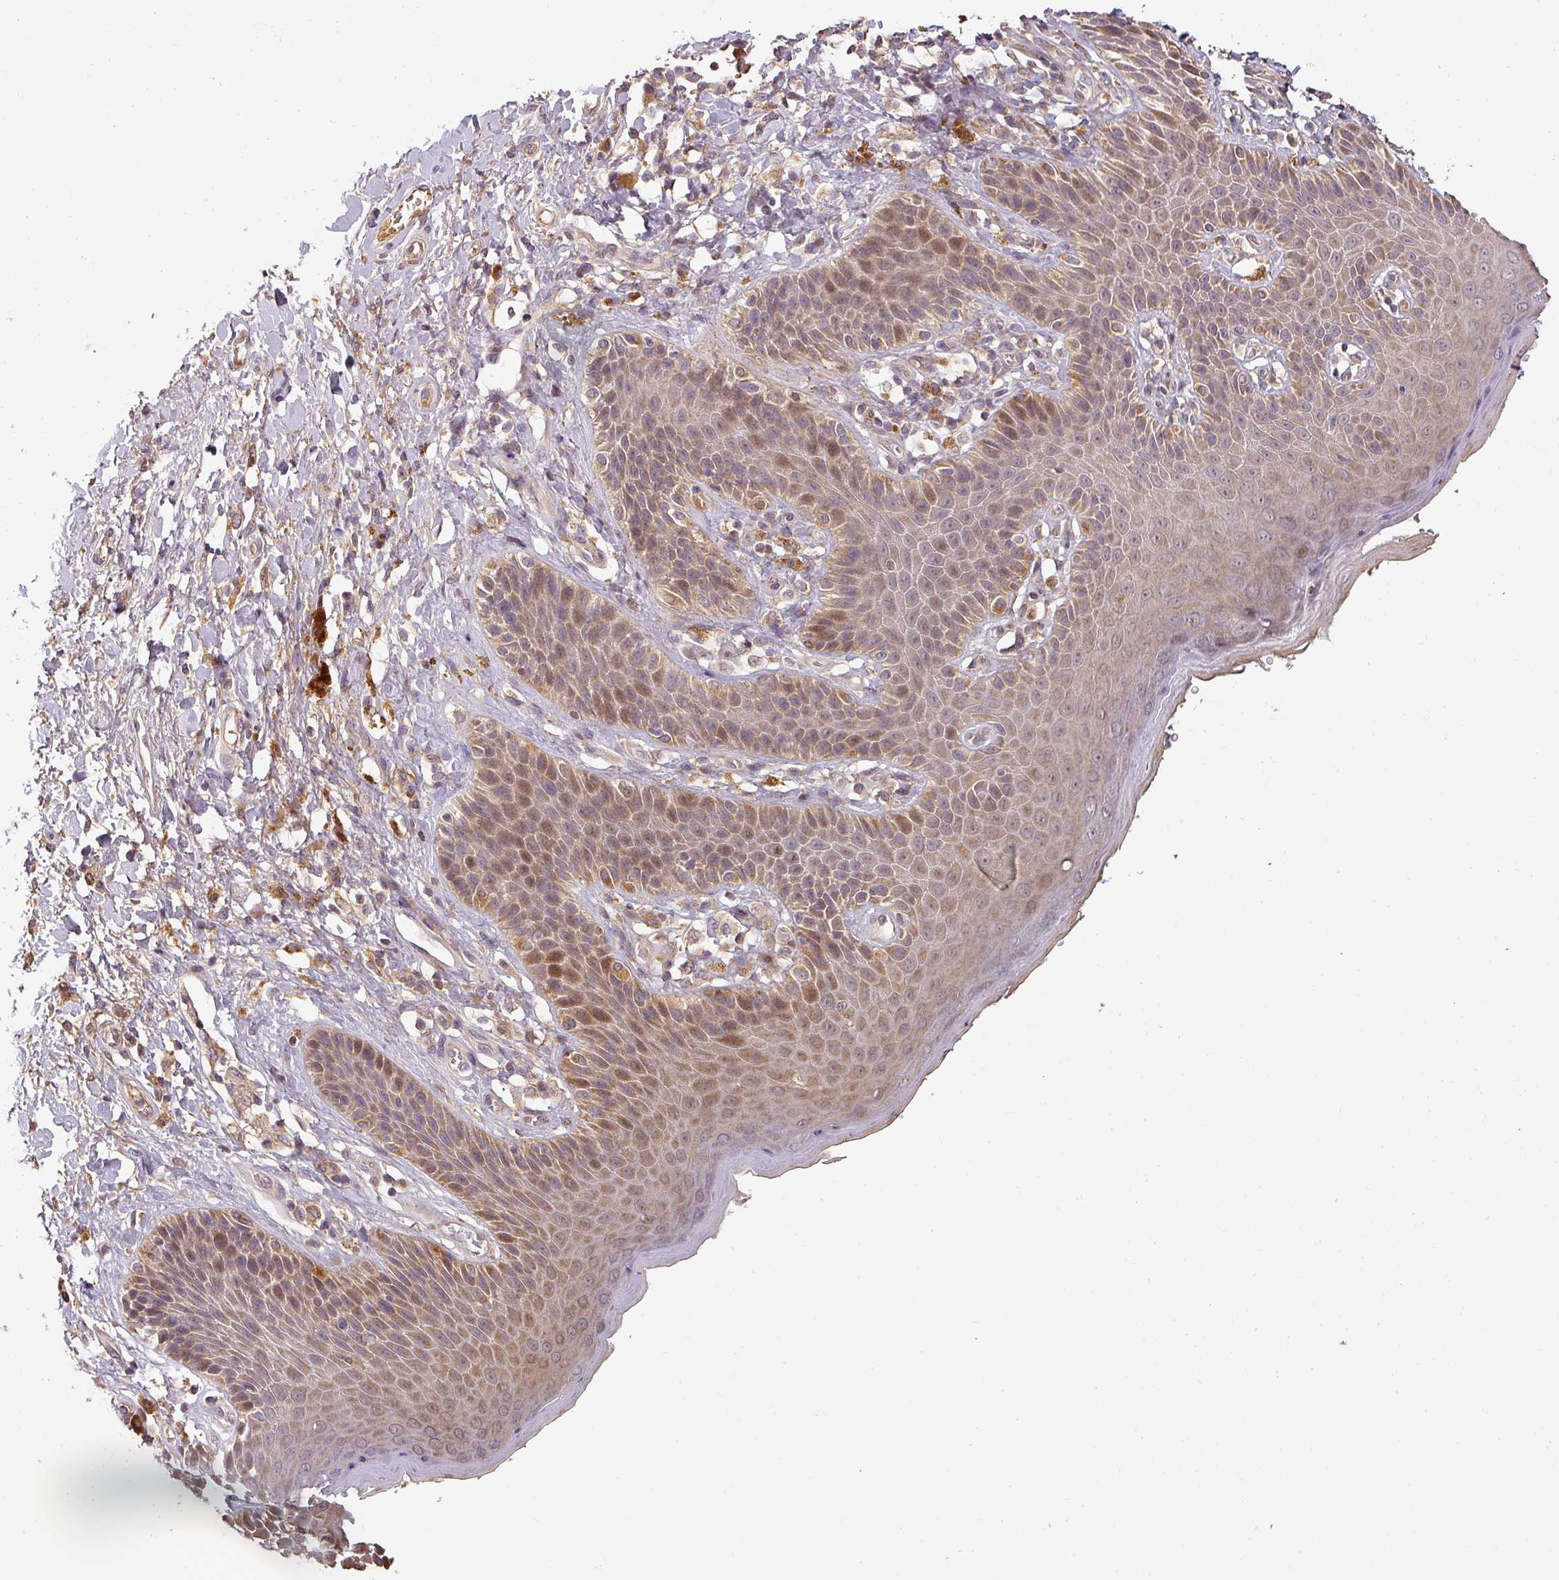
{"staining": {"intensity": "moderate", "quantity": "25%-75%", "location": "cytoplasmic/membranous"}, "tissue": "skin", "cell_type": "Epidermal cells", "image_type": "normal", "snomed": [{"axis": "morphology", "description": "Normal tissue, NOS"}, {"axis": "topography", "description": "Anal"}], "caption": "A high-resolution micrograph shows immunohistochemistry (IHC) staining of benign skin, which shows moderate cytoplasmic/membranous positivity in approximately 25%-75% of epidermal cells.", "gene": "BPIFB3", "patient": {"sex": "female", "age": 89}}